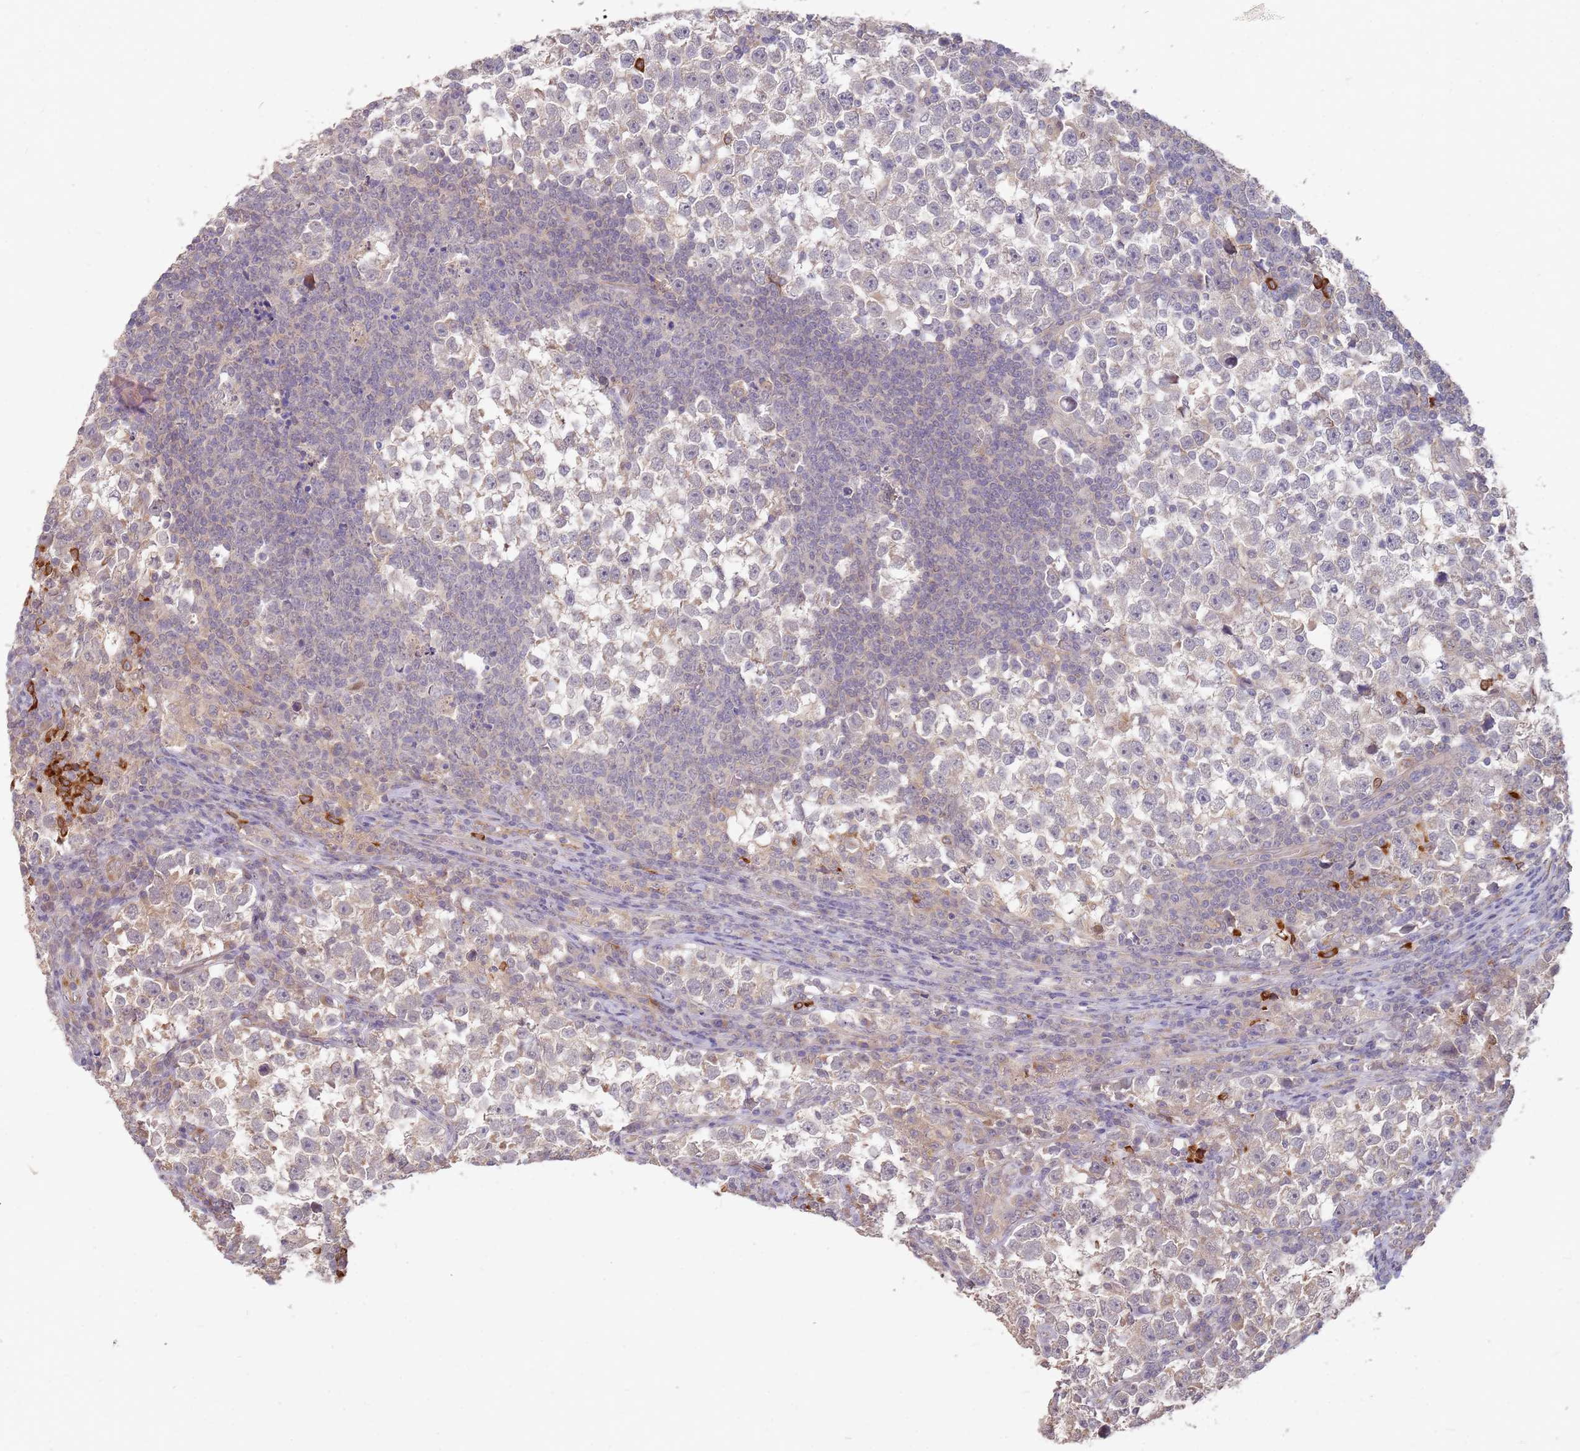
{"staining": {"intensity": "weak", "quantity": "<25%", "location": "cytoplasmic/membranous"}, "tissue": "testis cancer", "cell_type": "Tumor cells", "image_type": "cancer", "snomed": [{"axis": "morphology", "description": "Normal tissue, NOS"}, {"axis": "morphology", "description": "Seminoma, NOS"}, {"axis": "topography", "description": "Testis"}], "caption": "Micrograph shows no protein staining in tumor cells of testis cancer tissue.", "gene": "MPEG1", "patient": {"sex": "male", "age": 43}}